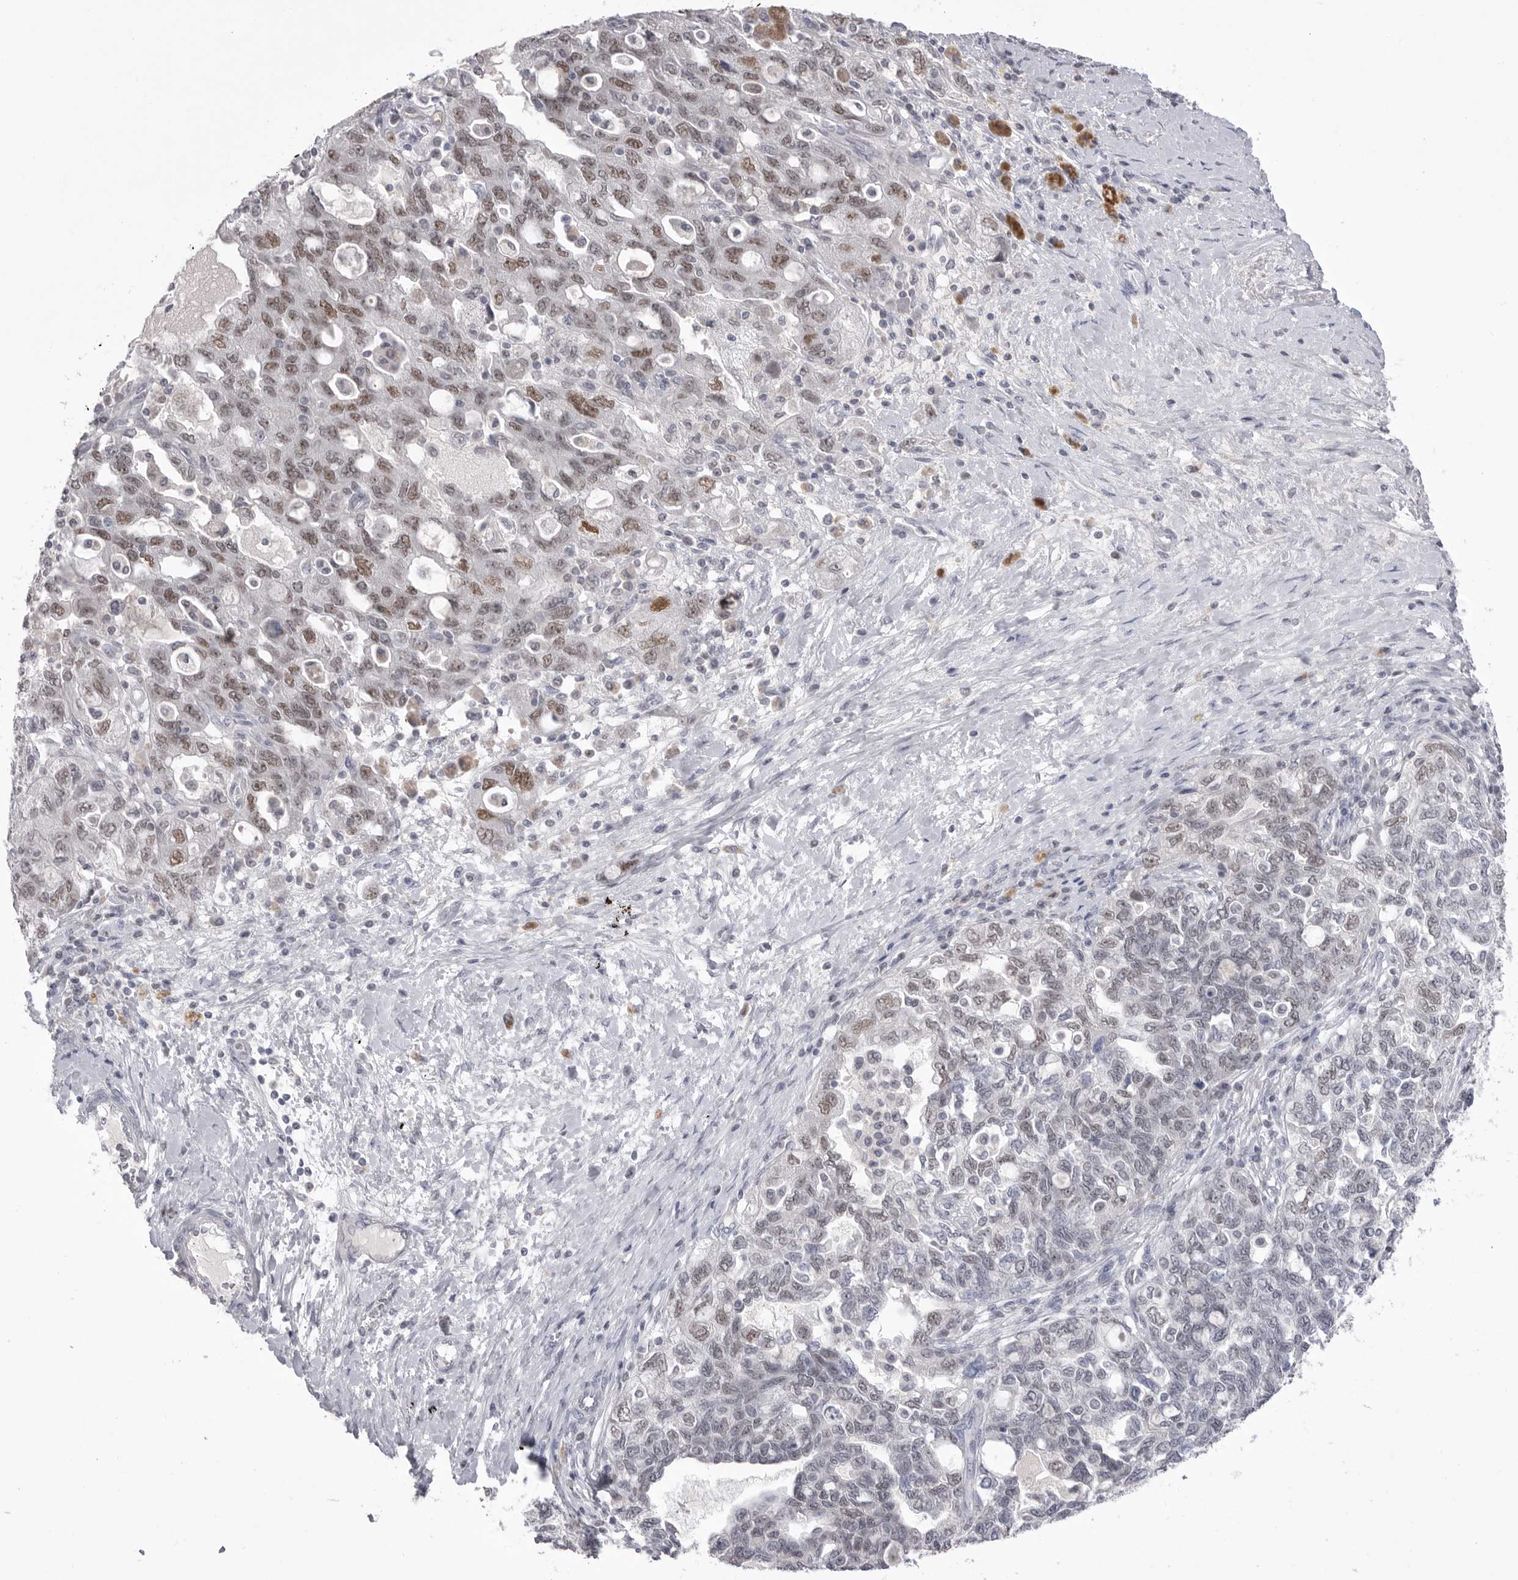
{"staining": {"intensity": "moderate", "quantity": "<25%", "location": "nuclear"}, "tissue": "ovarian cancer", "cell_type": "Tumor cells", "image_type": "cancer", "snomed": [{"axis": "morphology", "description": "Carcinoma, NOS"}, {"axis": "morphology", "description": "Cystadenocarcinoma, serous, NOS"}, {"axis": "topography", "description": "Ovary"}], "caption": "Moderate nuclear protein staining is identified in about <25% of tumor cells in serous cystadenocarcinoma (ovarian).", "gene": "ZBTB7B", "patient": {"sex": "female", "age": 69}}